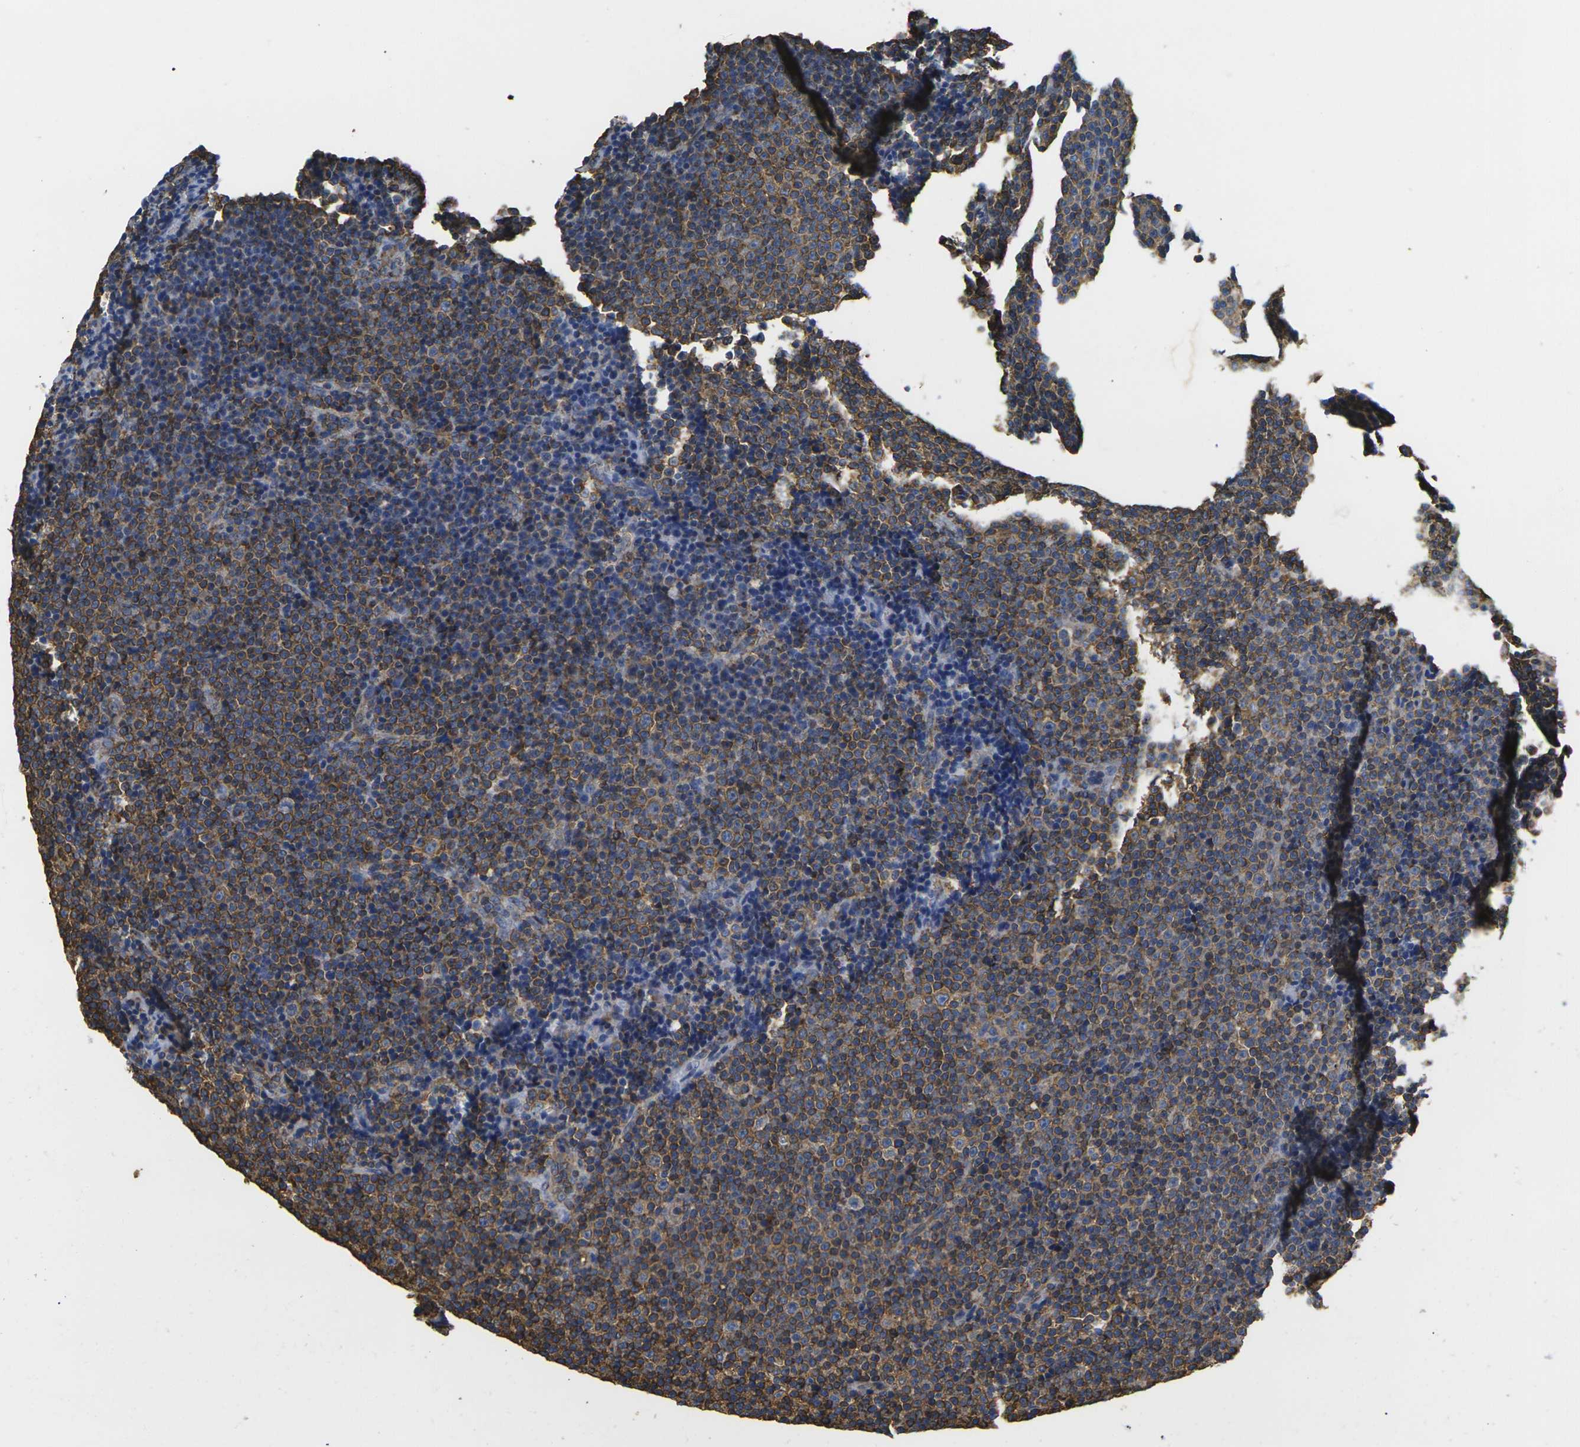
{"staining": {"intensity": "moderate", "quantity": ">75%", "location": "cytoplasmic/membranous"}, "tissue": "lymphoma", "cell_type": "Tumor cells", "image_type": "cancer", "snomed": [{"axis": "morphology", "description": "Malignant lymphoma, non-Hodgkin's type, Low grade"}, {"axis": "topography", "description": "Lymph node"}], "caption": "Lymphoma stained with a protein marker shows moderate staining in tumor cells.", "gene": "FAM110D", "patient": {"sex": "female", "age": 67}}